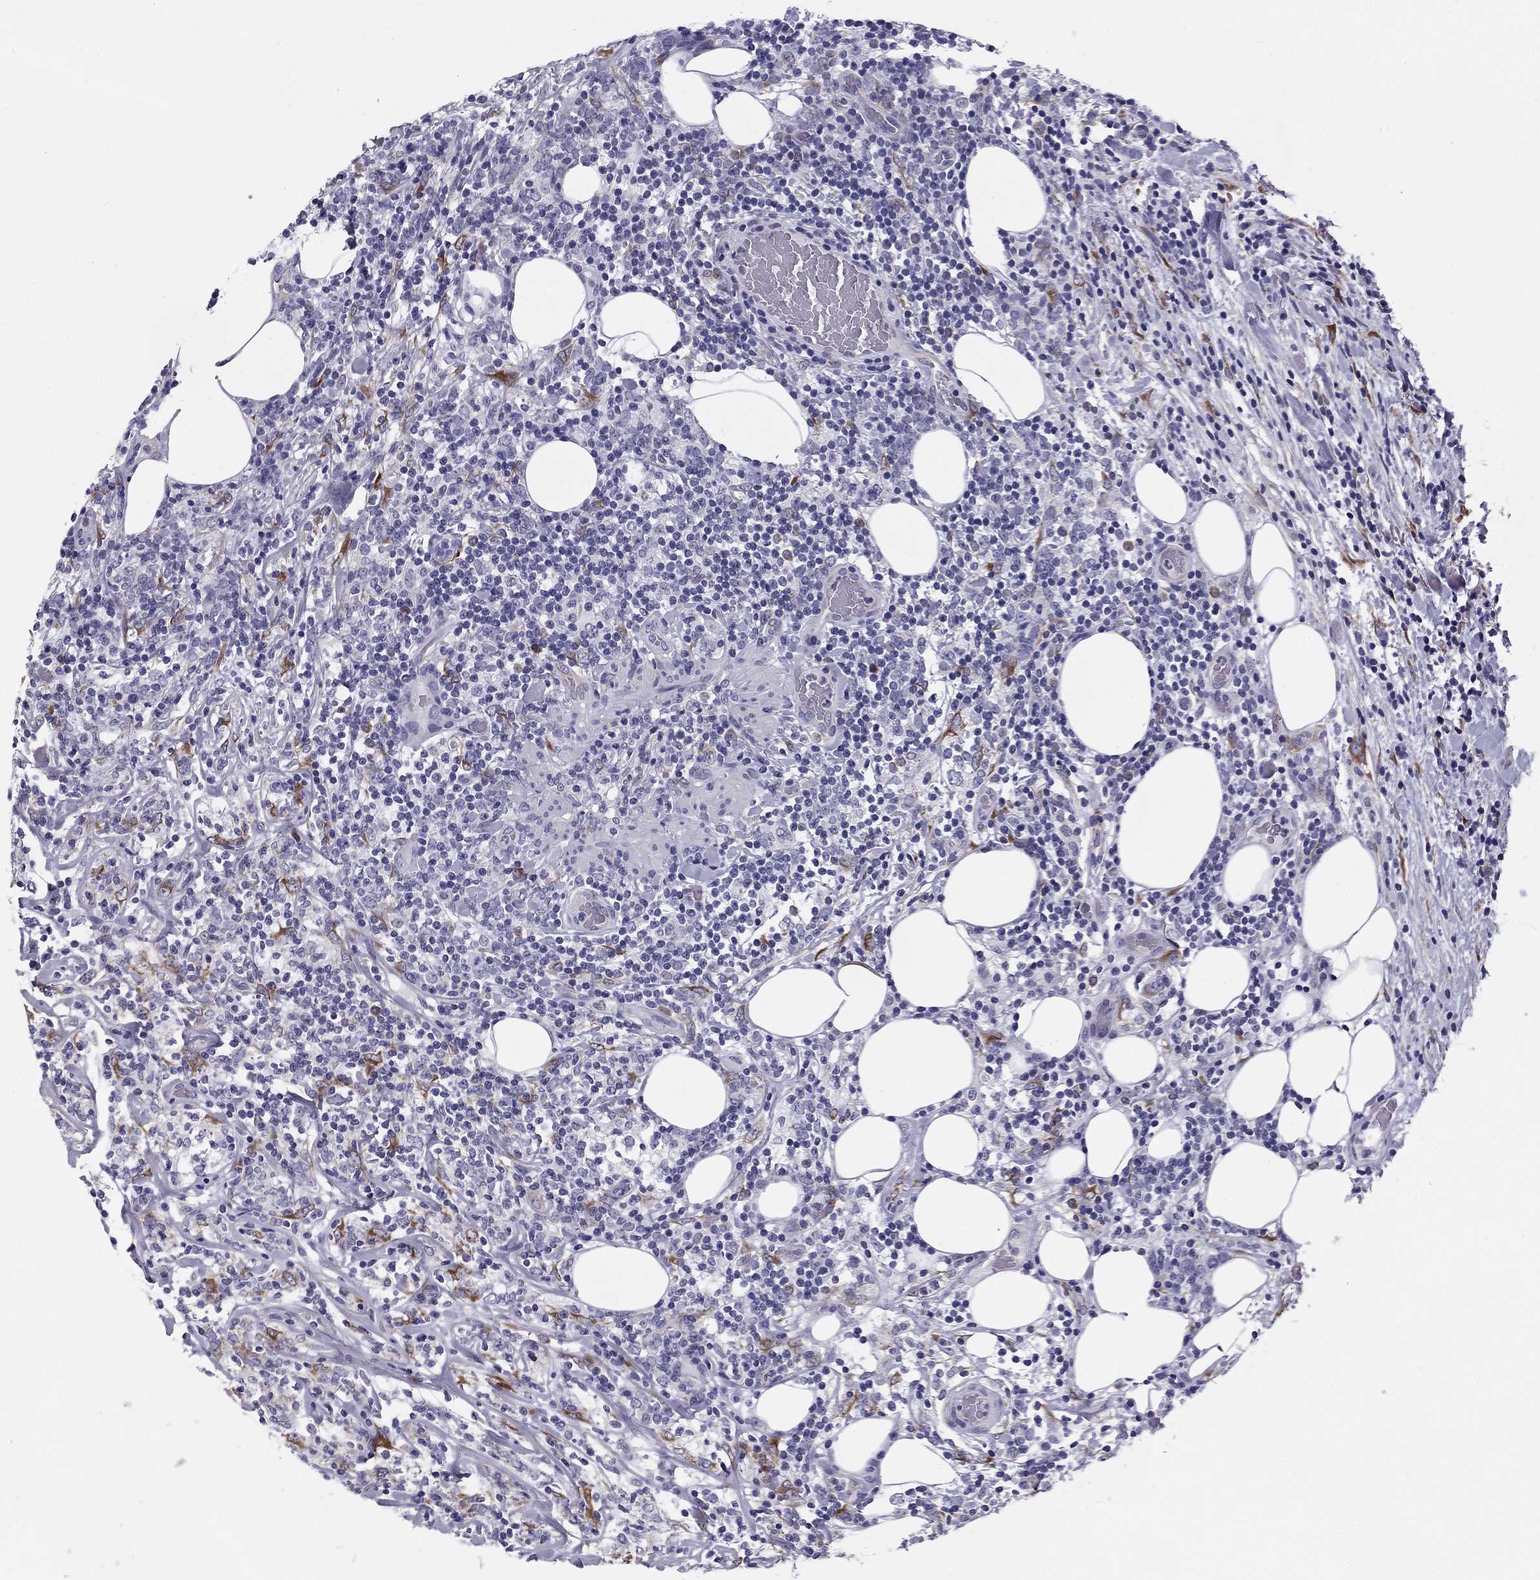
{"staining": {"intensity": "moderate", "quantity": "<25%", "location": "cytoplasmic/membranous"}, "tissue": "lymphoma", "cell_type": "Tumor cells", "image_type": "cancer", "snomed": [{"axis": "morphology", "description": "Malignant lymphoma, non-Hodgkin's type, High grade"}, {"axis": "topography", "description": "Lymph node"}], "caption": "Brown immunohistochemical staining in high-grade malignant lymphoma, non-Hodgkin's type demonstrates moderate cytoplasmic/membranous positivity in about <25% of tumor cells. The protein of interest is stained brown, and the nuclei are stained in blue (DAB IHC with brightfield microscopy, high magnification).", "gene": "TMED3", "patient": {"sex": "female", "age": 84}}